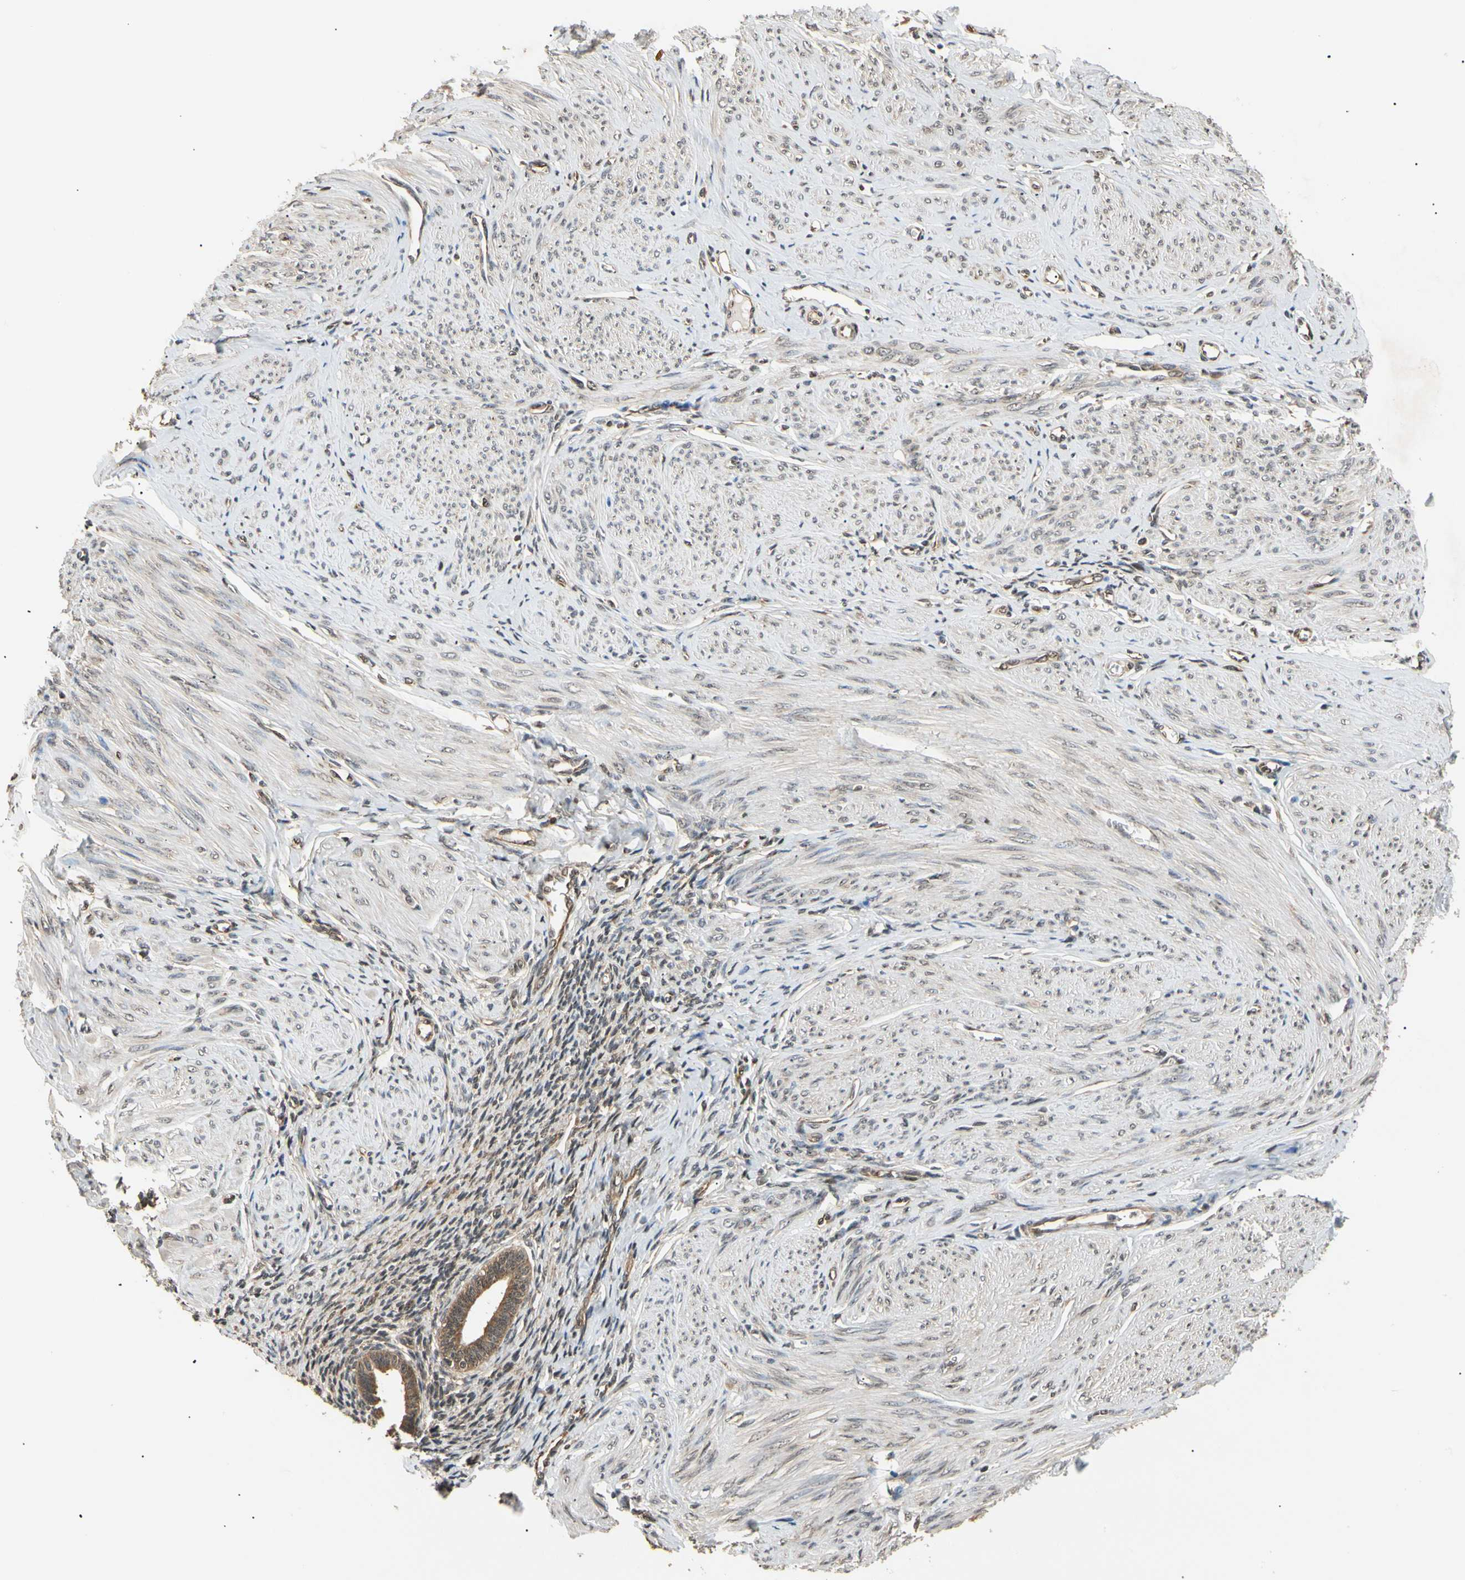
{"staining": {"intensity": "weak", "quantity": "<25%", "location": "cytoplasmic/membranous"}, "tissue": "smooth muscle", "cell_type": "Smooth muscle cells", "image_type": "normal", "snomed": [{"axis": "morphology", "description": "Normal tissue, NOS"}, {"axis": "topography", "description": "Uterus"}], "caption": "Smooth muscle cells show no significant staining in normal smooth muscle. (Brightfield microscopy of DAB (3,3'-diaminobenzidine) IHC at high magnification).", "gene": "EIF1AX", "patient": {"sex": "female", "age": 45}}